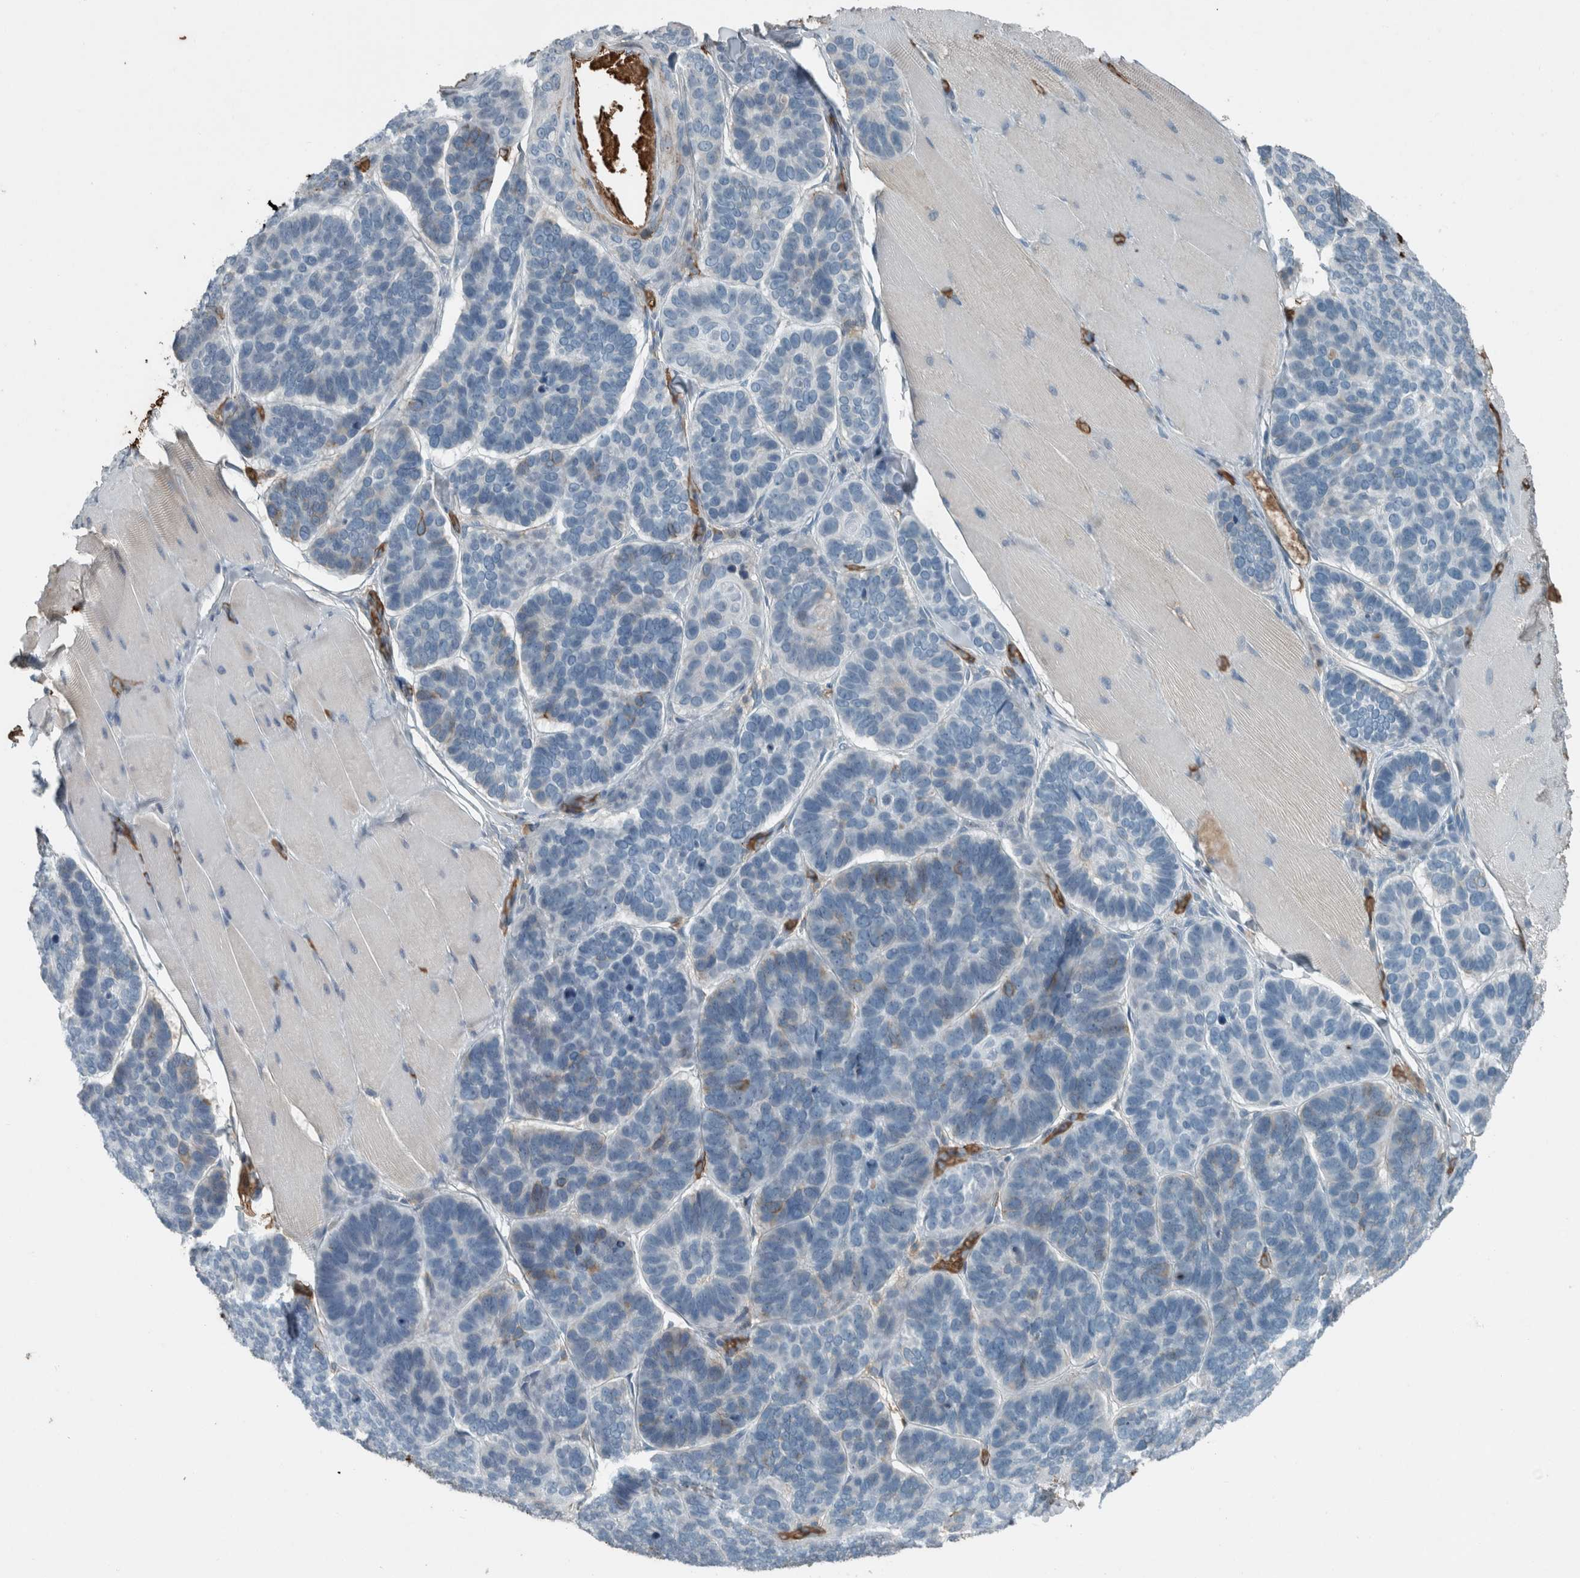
{"staining": {"intensity": "negative", "quantity": "none", "location": "none"}, "tissue": "skin cancer", "cell_type": "Tumor cells", "image_type": "cancer", "snomed": [{"axis": "morphology", "description": "Basal cell carcinoma"}, {"axis": "topography", "description": "Skin"}], "caption": "Image shows no protein expression in tumor cells of skin cancer tissue. Nuclei are stained in blue.", "gene": "LBP", "patient": {"sex": "male", "age": 62}}